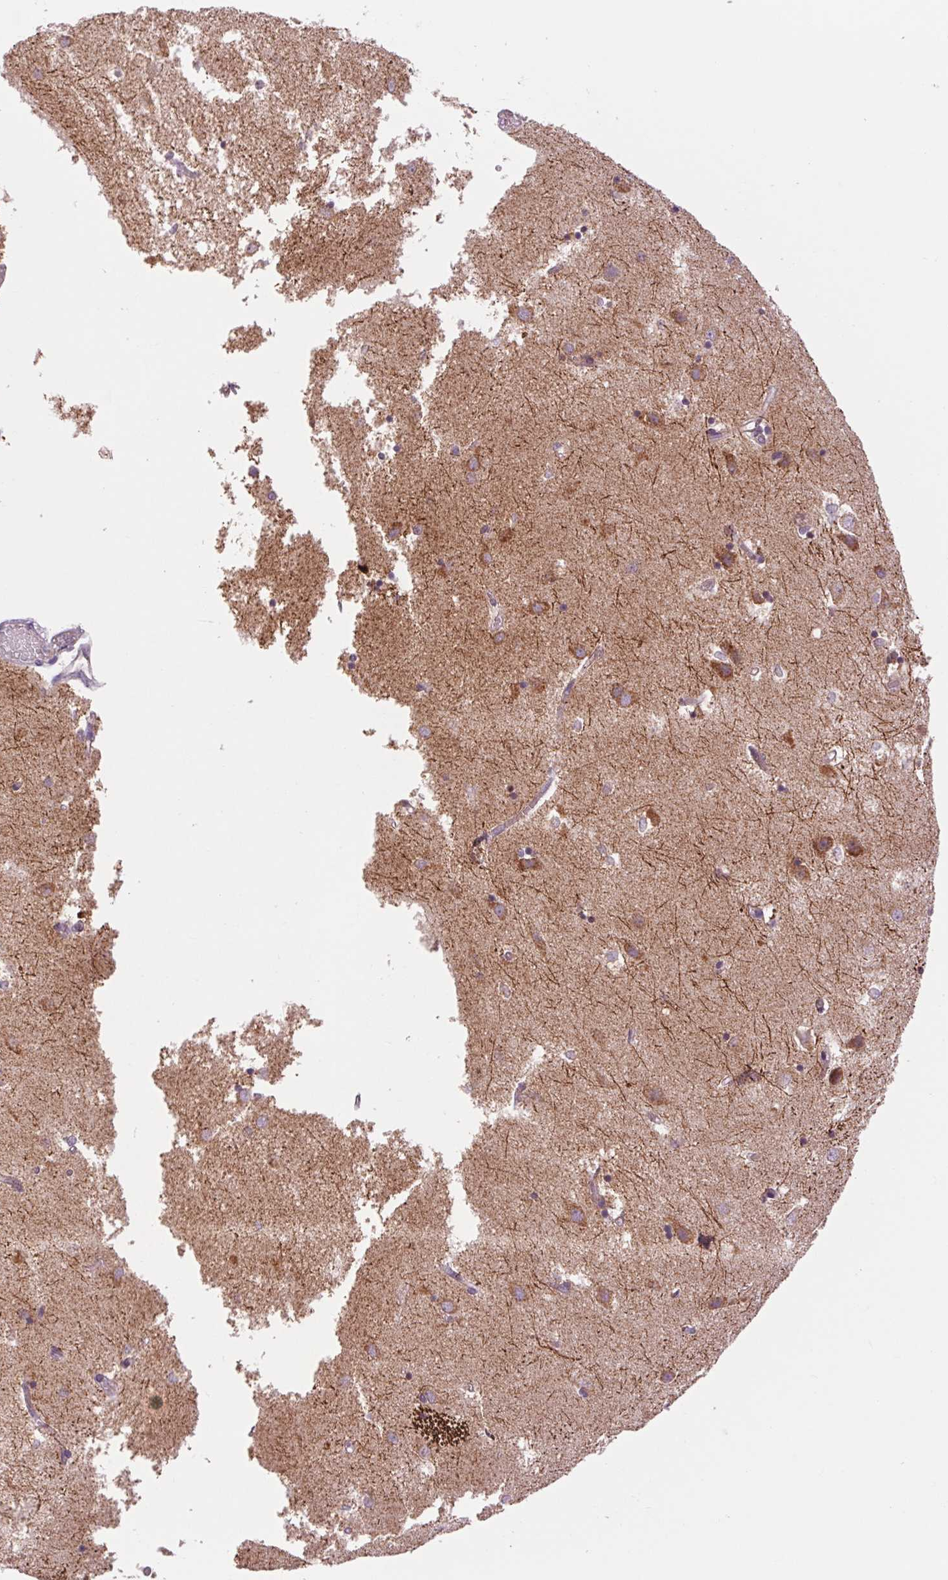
{"staining": {"intensity": "moderate", "quantity": "<25%", "location": "cytoplasmic/membranous"}, "tissue": "caudate", "cell_type": "Glial cells", "image_type": "normal", "snomed": [{"axis": "morphology", "description": "Normal tissue, NOS"}, {"axis": "topography", "description": "Lateral ventricle wall"}], "caption": "This histopathology image exhibits normal caudate stained with immunohistochemistry to label a protein in brown. The cytoplasmic/membranous of glial cells show moderate positivity for the protein. Nuclei are counter-stained blue.", "gene": "COX6A1", "patient": {"sex": "male", "age": 54}}